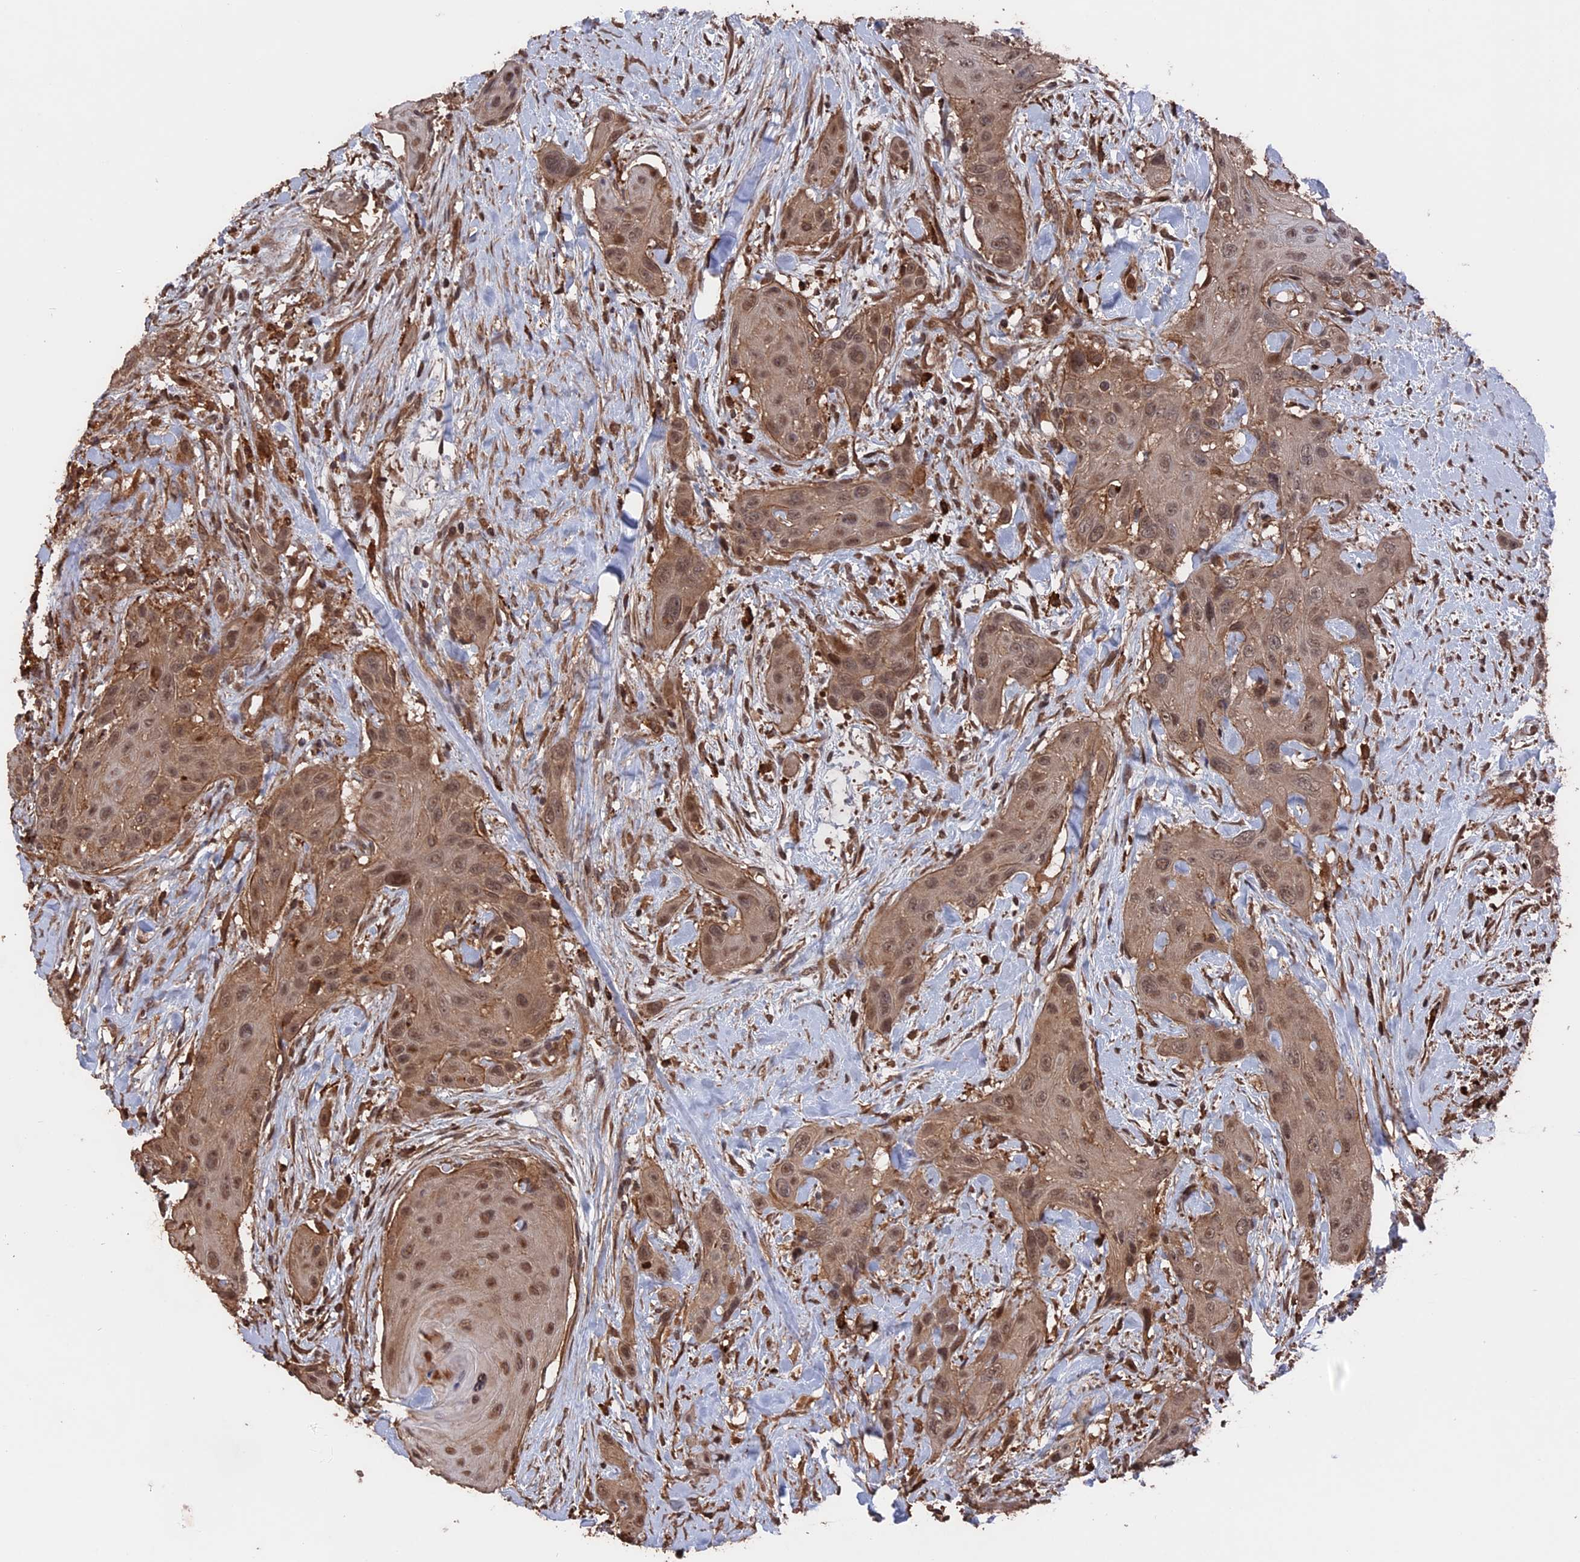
{"staining": {"intensity": "moderate", "quantity": ">75%", "location": "cytoplasmic/membranous,nuclear"}, "tissue": "head and neck cancer", "cell_type": "Tumor cells", "image_type": "cancer", "snomed": [{"axis": "morphology", "description": "Squamous cell carcinoma, NOS"}, {"axis": "topography", "description": "Head-Neck"}], "caption": "Immunohistochemical staining of human head and neck cancer (squamous cell carcinoma) reveals medium levels of moderate cytoplasmic/membranous and nuclear protein staining in approximately >75% of tumor cells. The staining is performed using DAB (3,3'-diaminobenzidine) brown chromogen to label protein expression. The nuclei are counter-stained blue using hematoxylin.", "gene": "TELO2", "patient": {"sex": "male", "age": 81}}